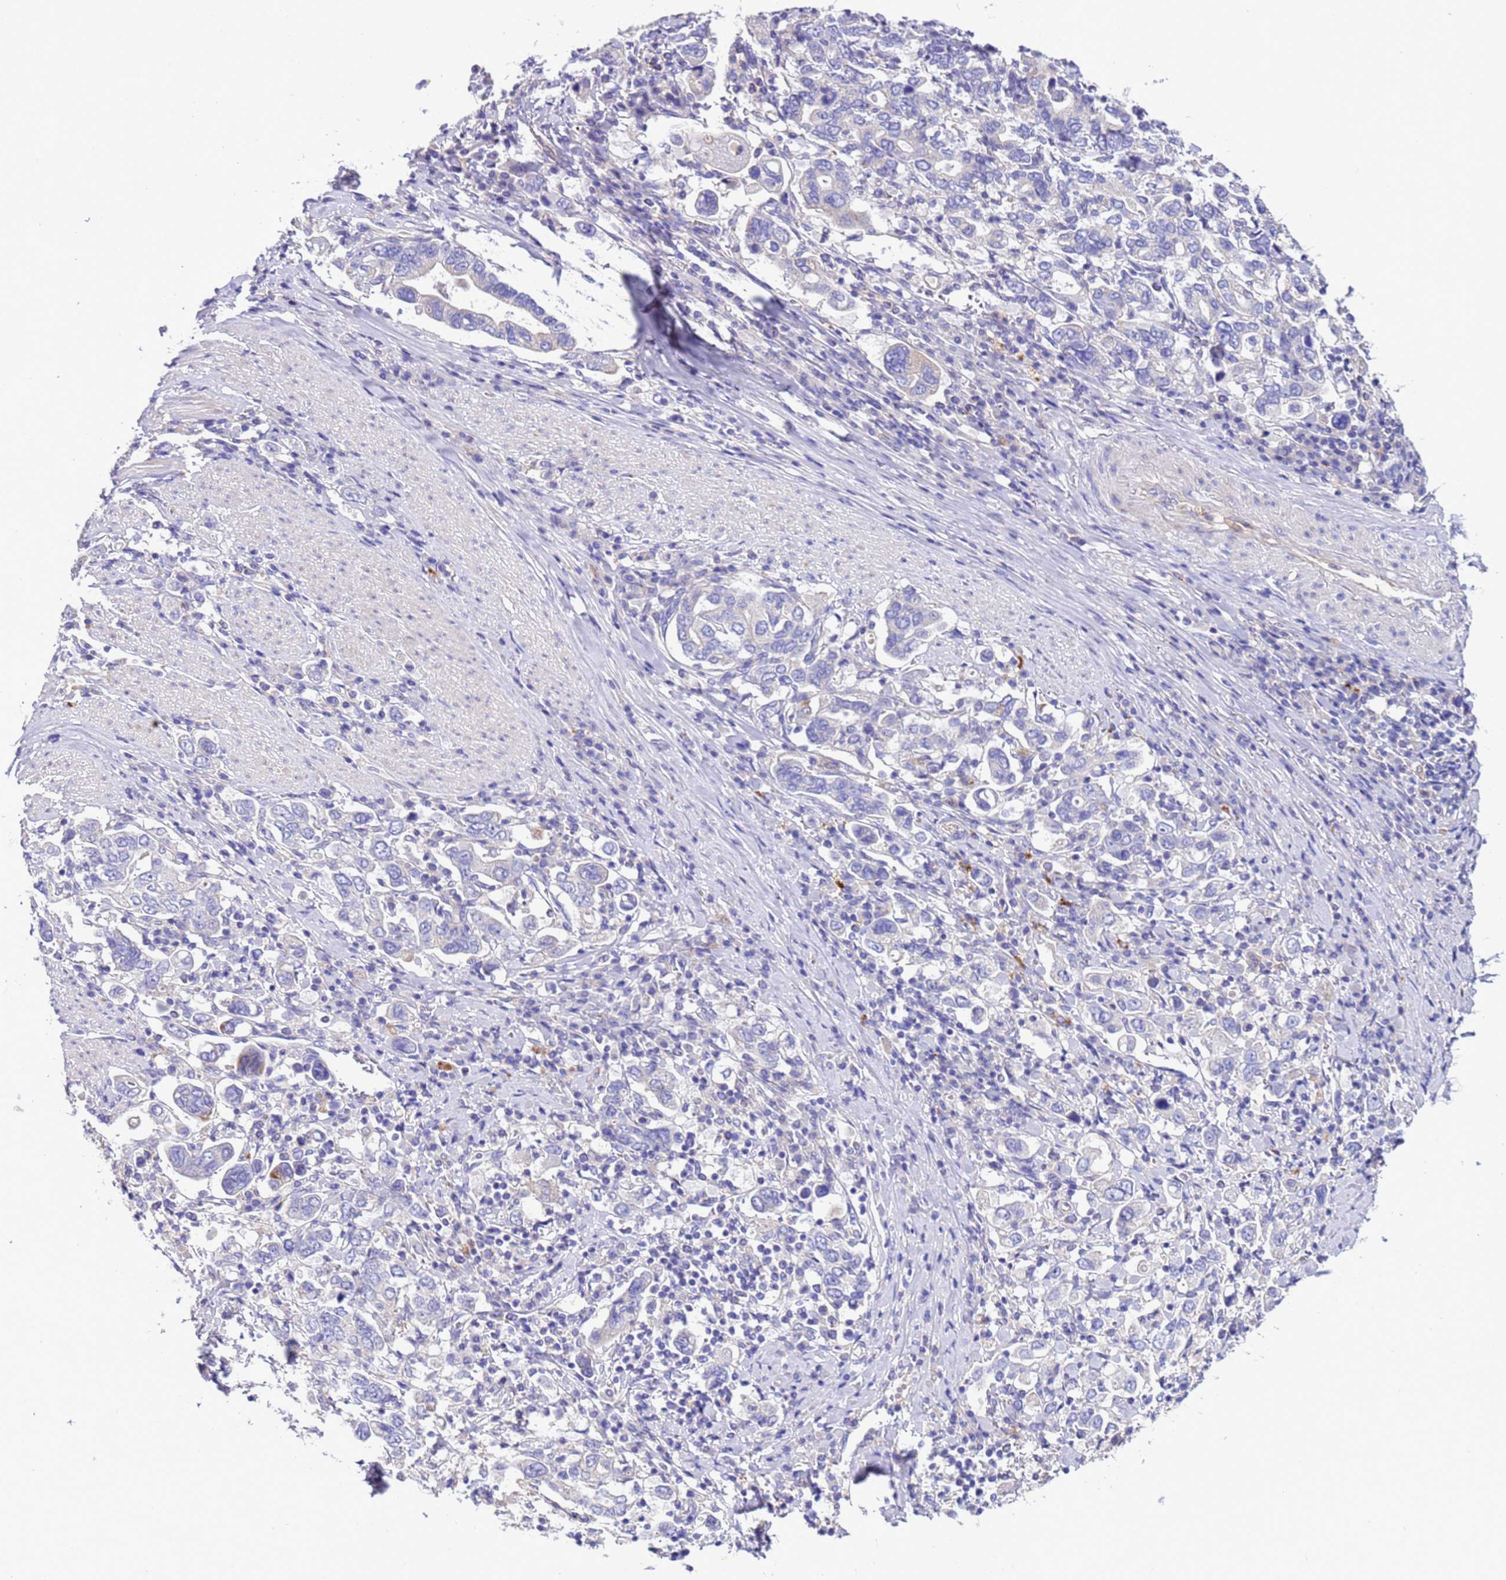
{"staining": {"intensity": "negative", "quantity": "none", "location": "none"}, "tissue": "stomach cancer", "cell_type": "Tumor cells", "image_type": "cancer", "snomed": [{"axis": "morphology", "description": "Adenocarcinoma, NOS"}, {"axis": "topography", "description": "Stomach, upper"}], "caption": "High magnification brightfield microscopy of stomach cancer (adenocarcinoma) stained with DAB (brown) and counterstained with hematoxylin (blue): tumor cells show no significant positivity.", "gene": "KICS2", "patient": {"sex": "male", "age": 62}}